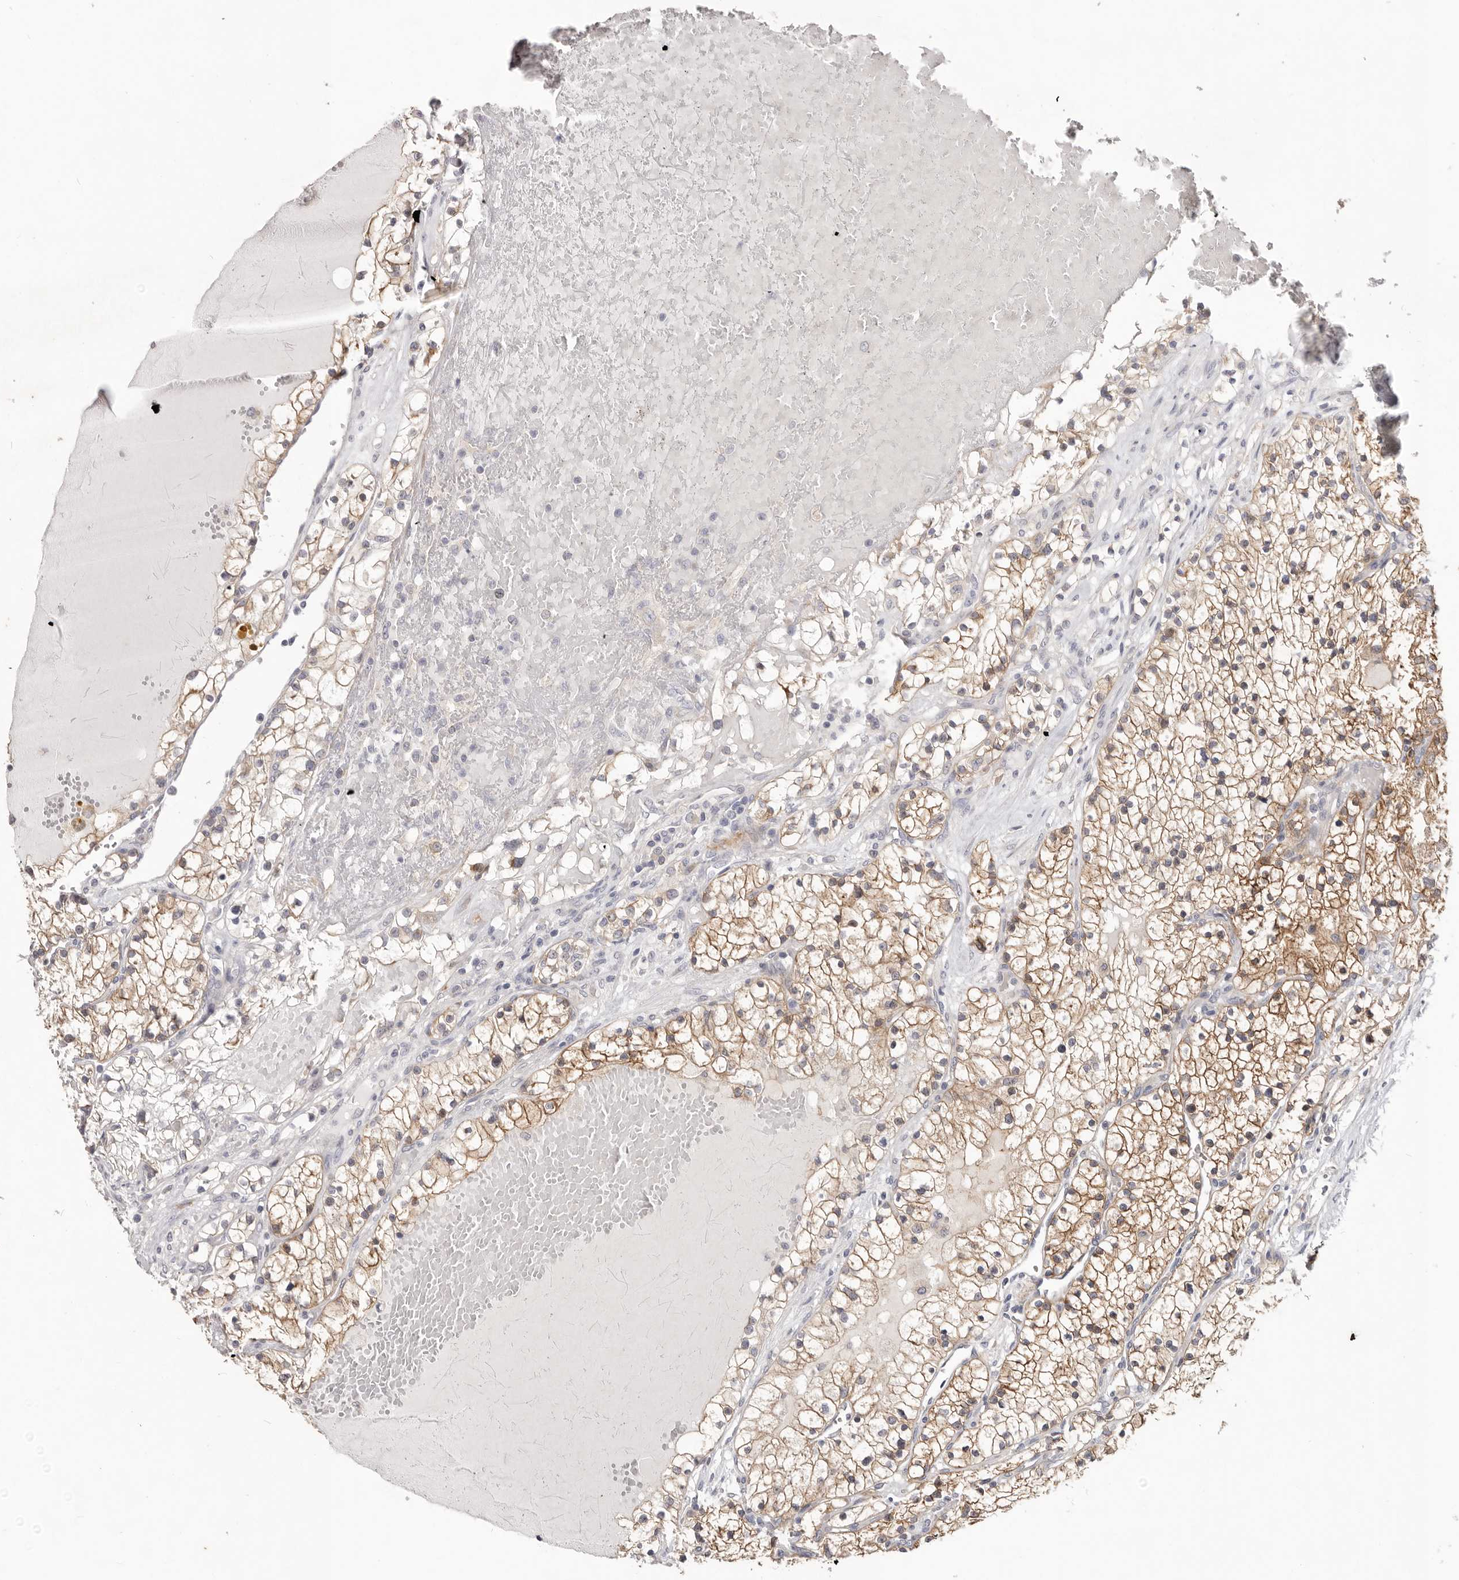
{"staining": {"intensity": "moderate", "quantity": "25%-75%", "location": "cytoplasmic/membranous"}, "tissue": "renal cancer", "cell_type": "Tumor cells", "image_type": "cancer", "snomed": [{"axis": "morphology", "description": "Normal tissue, NOS"}, {"axis": "morphology", "description": "Adenocarcinoma, NOS"}, {"axis": "topography", "description": "Kidney"}], "caption": "Renal cancer (adenocarcinoma) was stained to show a protein in brown. There is medium levels of moderate cytoplasmic/membranous expression in about 25%-75% of tumor cells.", "gene": "WDR77", "patient": {"sex": "male", "age": 68}}